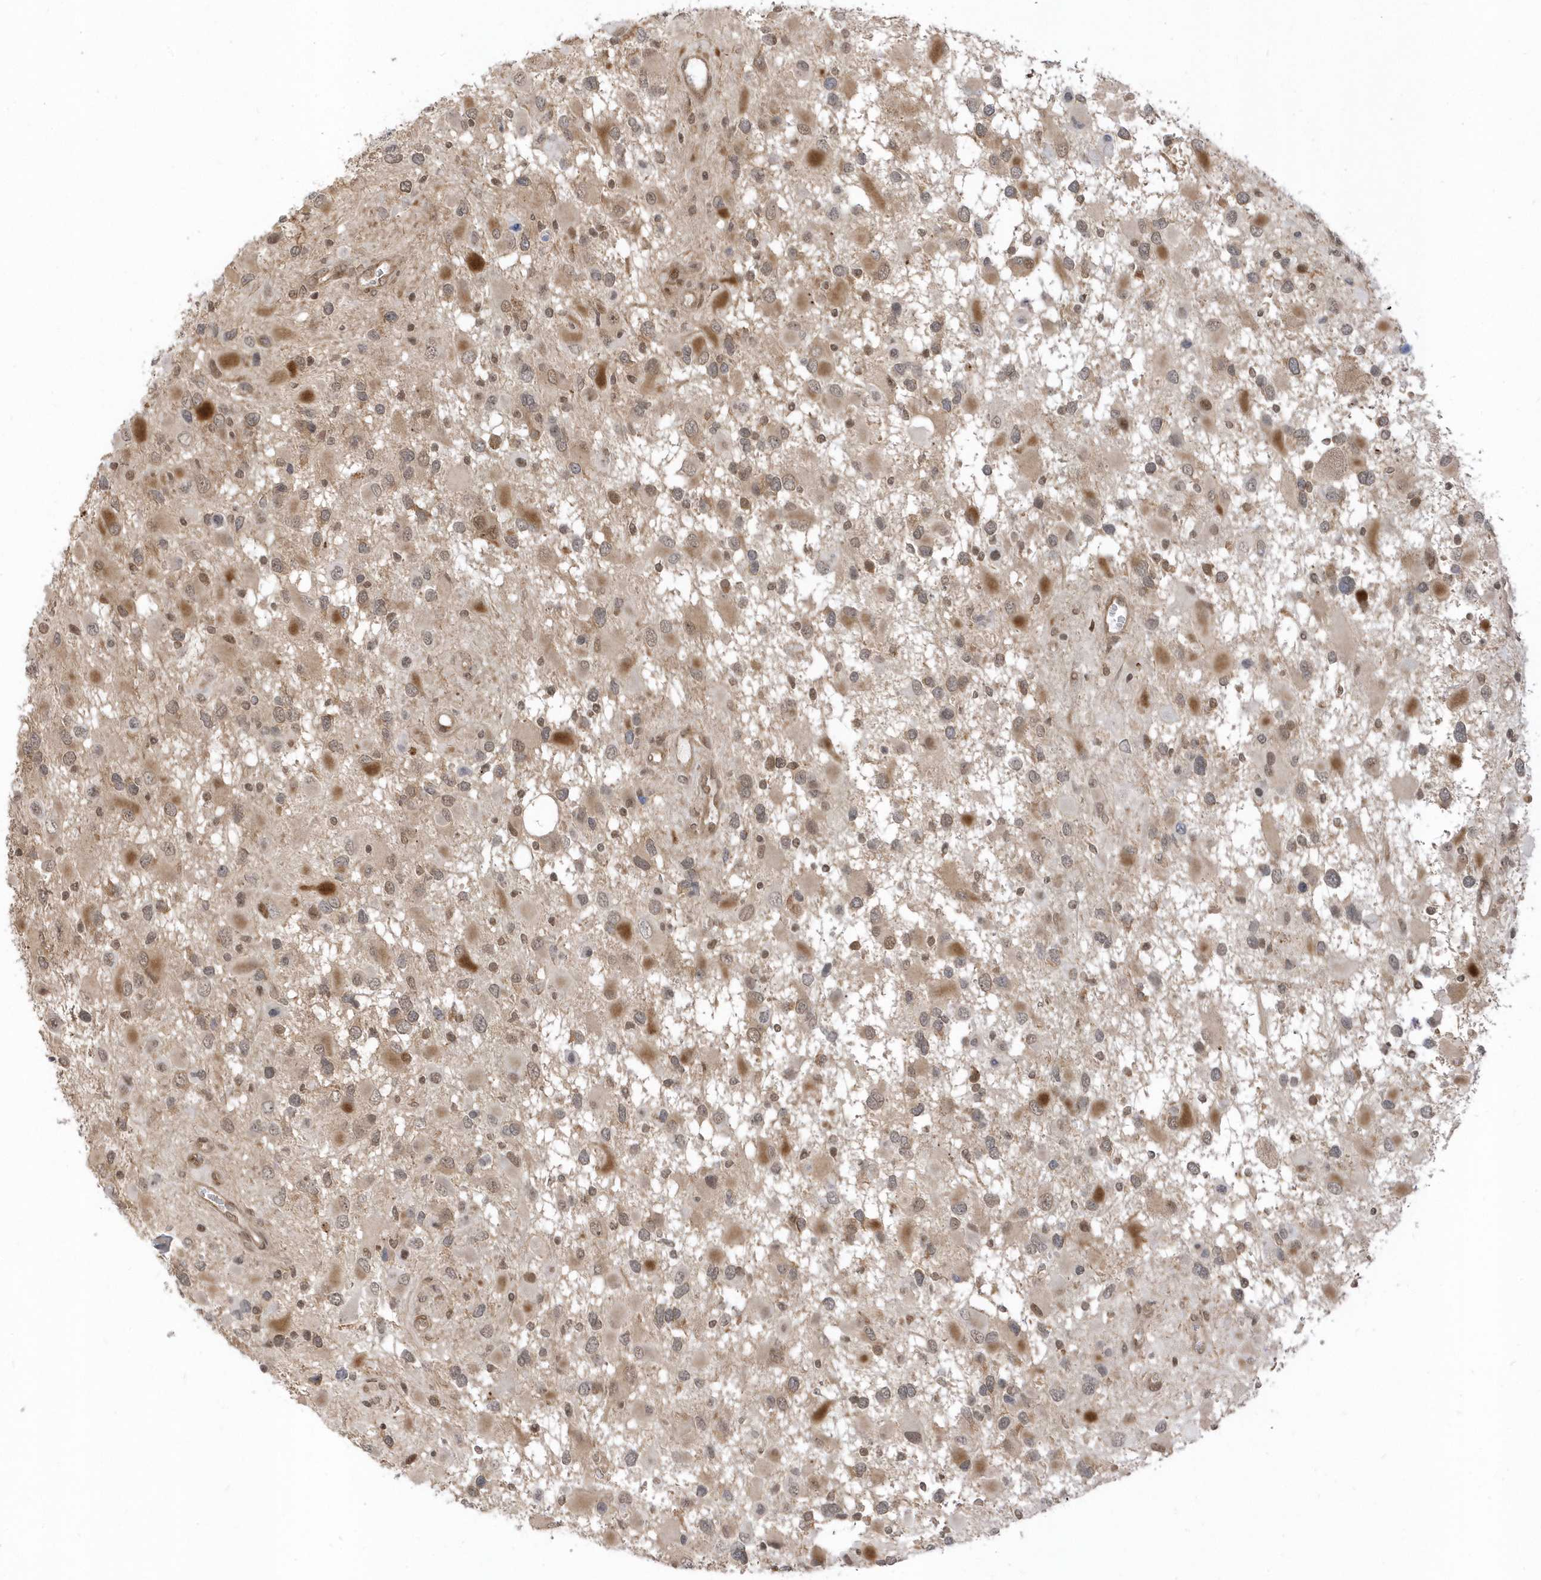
{"staining": {"intensity": "moderate", "quantity": "25%-75%", "location": "cytoplasmic/membranous,nuclear"}, "tissue": "glioma", "cell_type": "Tumor cells", "image_type": "cancer", "snomed": [{"axis": "morphology", "description": "Glioma, malignant, High grade"}, {"axis": "topography", "description": "Brain"}], "caption": "A medium amount of moderate cytoplasmic/membranous and nuclear positivity is present in about 25%-75% of tumor cells in glioma tissue. (DAB (3,3'-diaminobenzidine) IHC, brown staining for protein, blue staining for nuclei).", "gene": "USP53", "patient": {"sex": "male", "age": 53}}